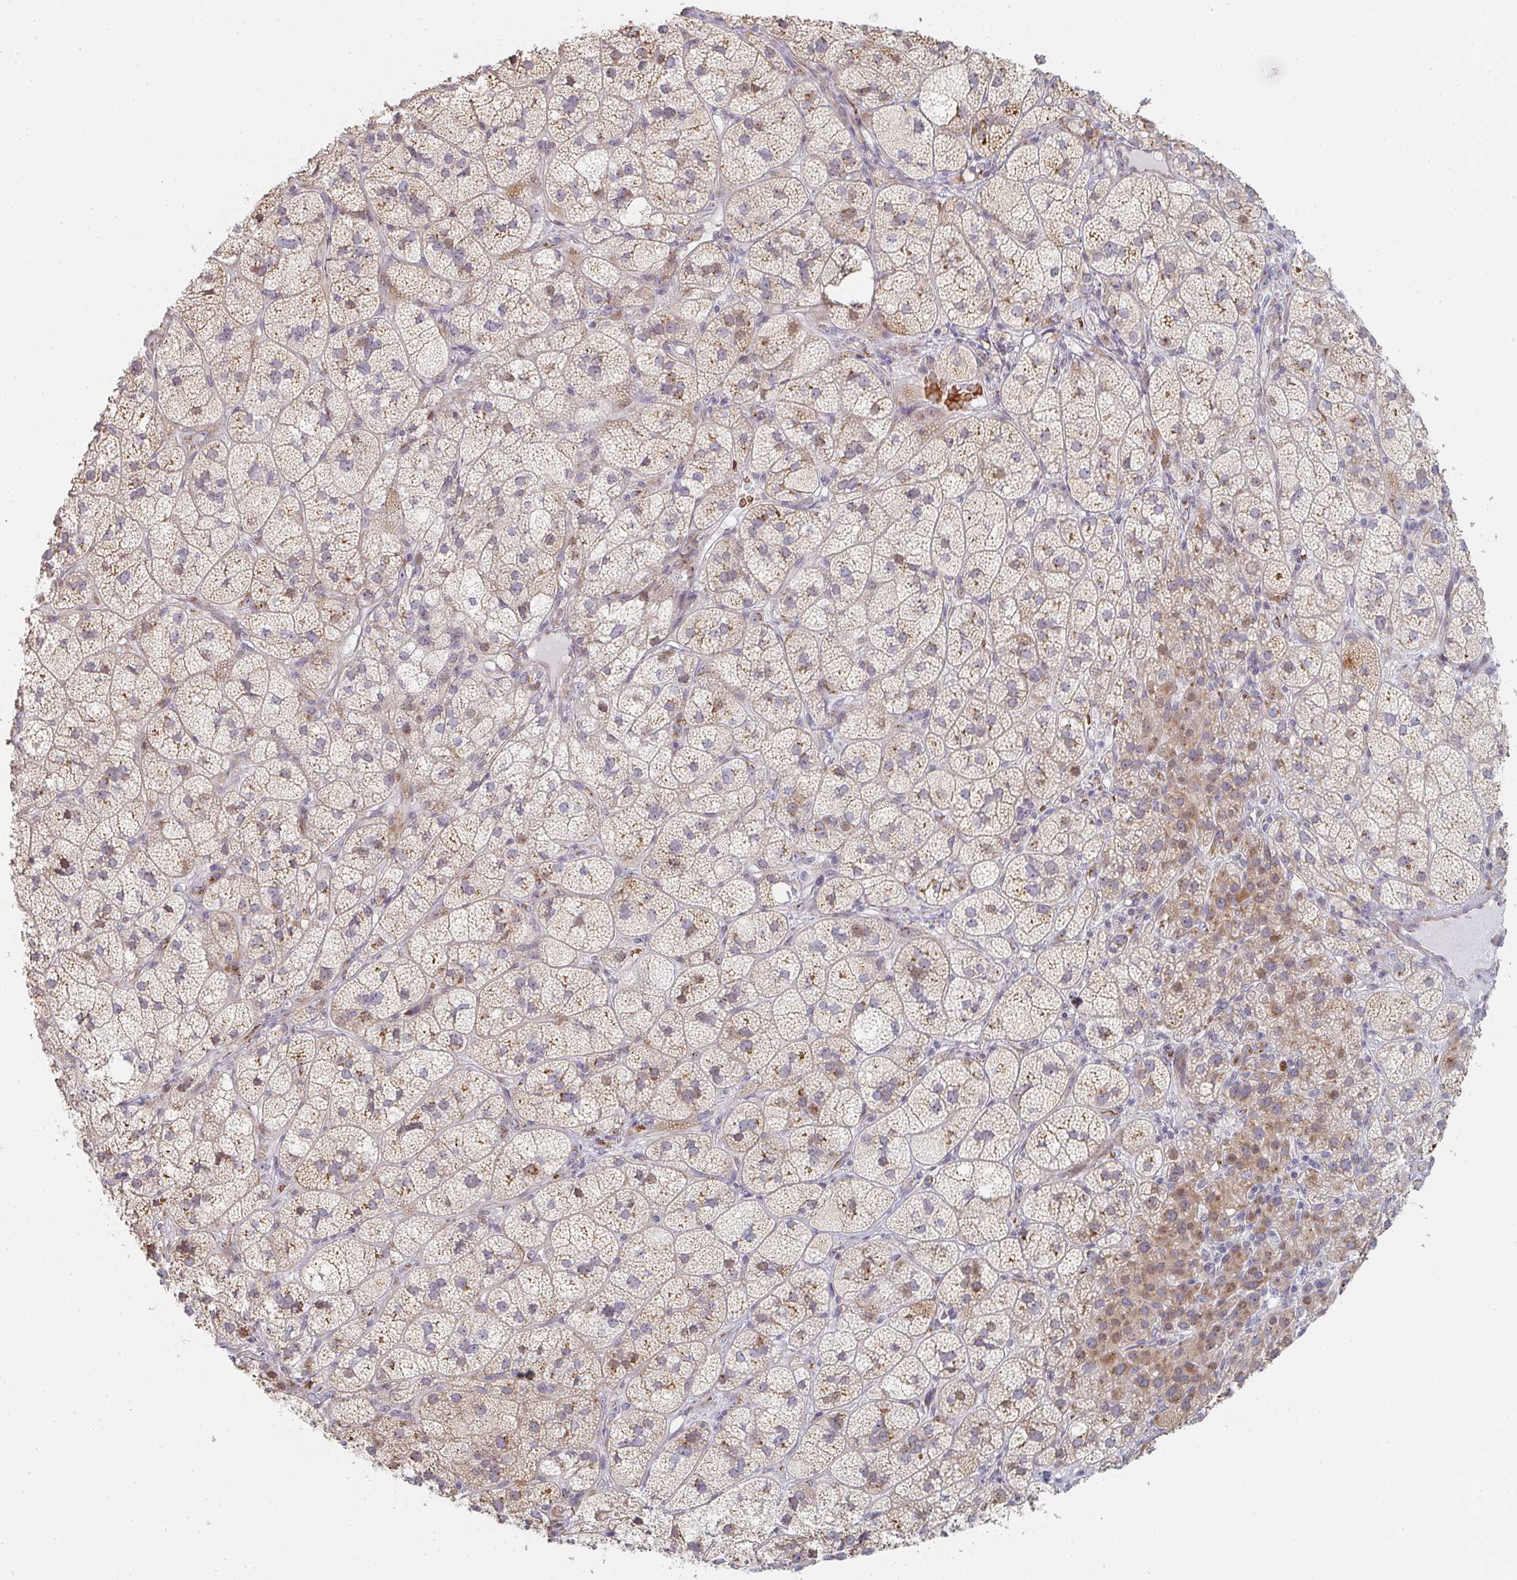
{"staining": {"intensity": "moderate", "quantity": ">75%", "location": "cytoplasmic/membranous"}, "tissue": "adrenal gland", "cell_type": "Glandular cells", "image_type": "normal", "snomed": [{"axis": "morphology", "description": "Normal tissue, NOS"}, {"axis": "topography", "description": "Adrenal gland"}], "caption": "Unremarkable adrenal gland was stained to show a protein in brown. There is medium levels of moderate cytoplasmic/membranous expression in about >75% of glandular cells.", "gene": "ZNF526", "patient": {"sex": "female", "age": 60}}